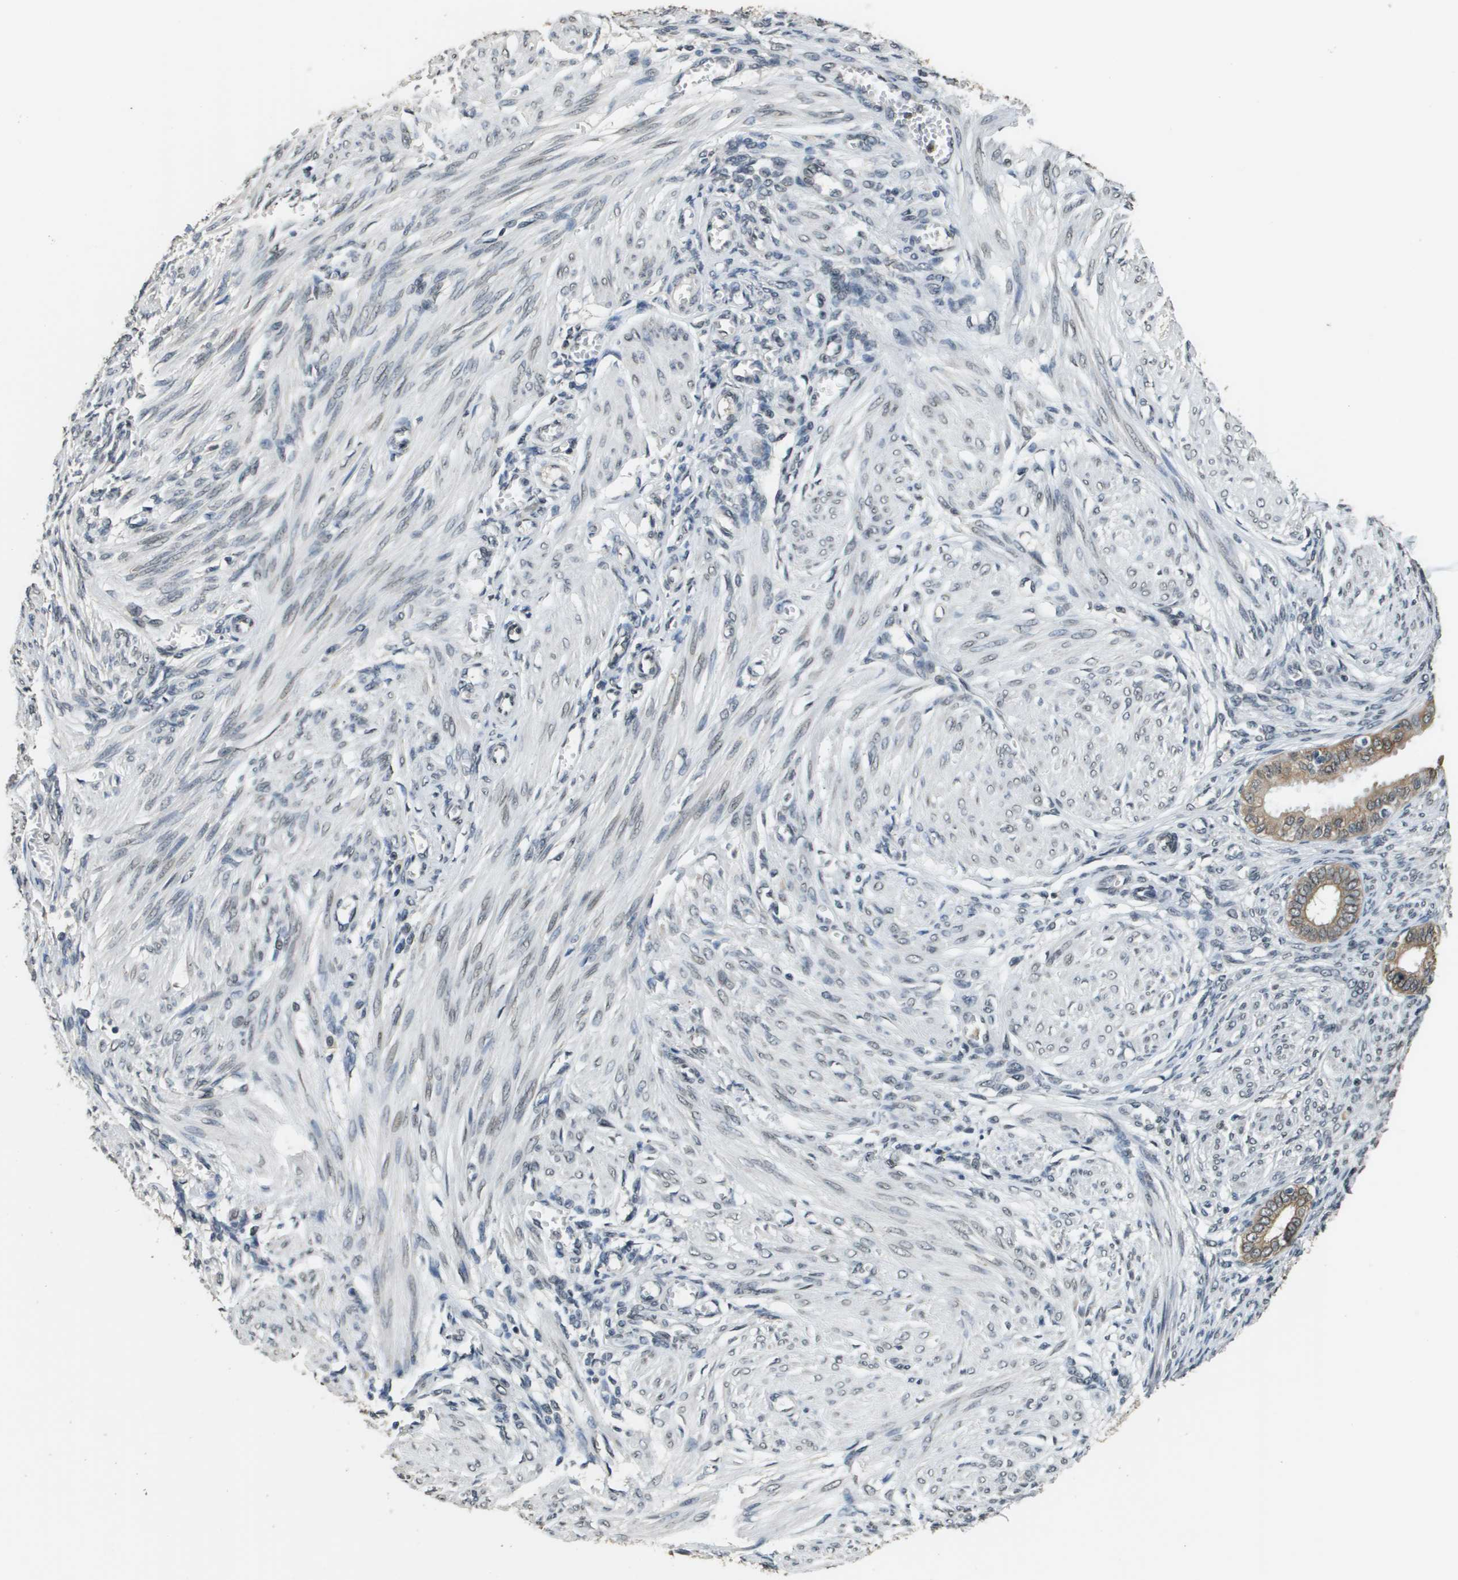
{"staining": {"intensity": "weak", "quantity": "<25%", "location": "nuclear"}, "tissue": "endometrium", "cell_type": "Cells in endometrial stroma", "image_type": "normal", "snomed": [{"axis": "morphology", "description": "Normal tissue, NOS"}, {"axis": "topography", "description": "Endometrium"}], "caption": "Cells in endometrial stroma are negative for brown protein staining in benign endometrium. (DAB (3,3'-diaminobenzidine) IHC visualized using brightfield microscopy, high magnification).", "gene": "FANCC", "patient": {"sex": "female", "age": 72}}